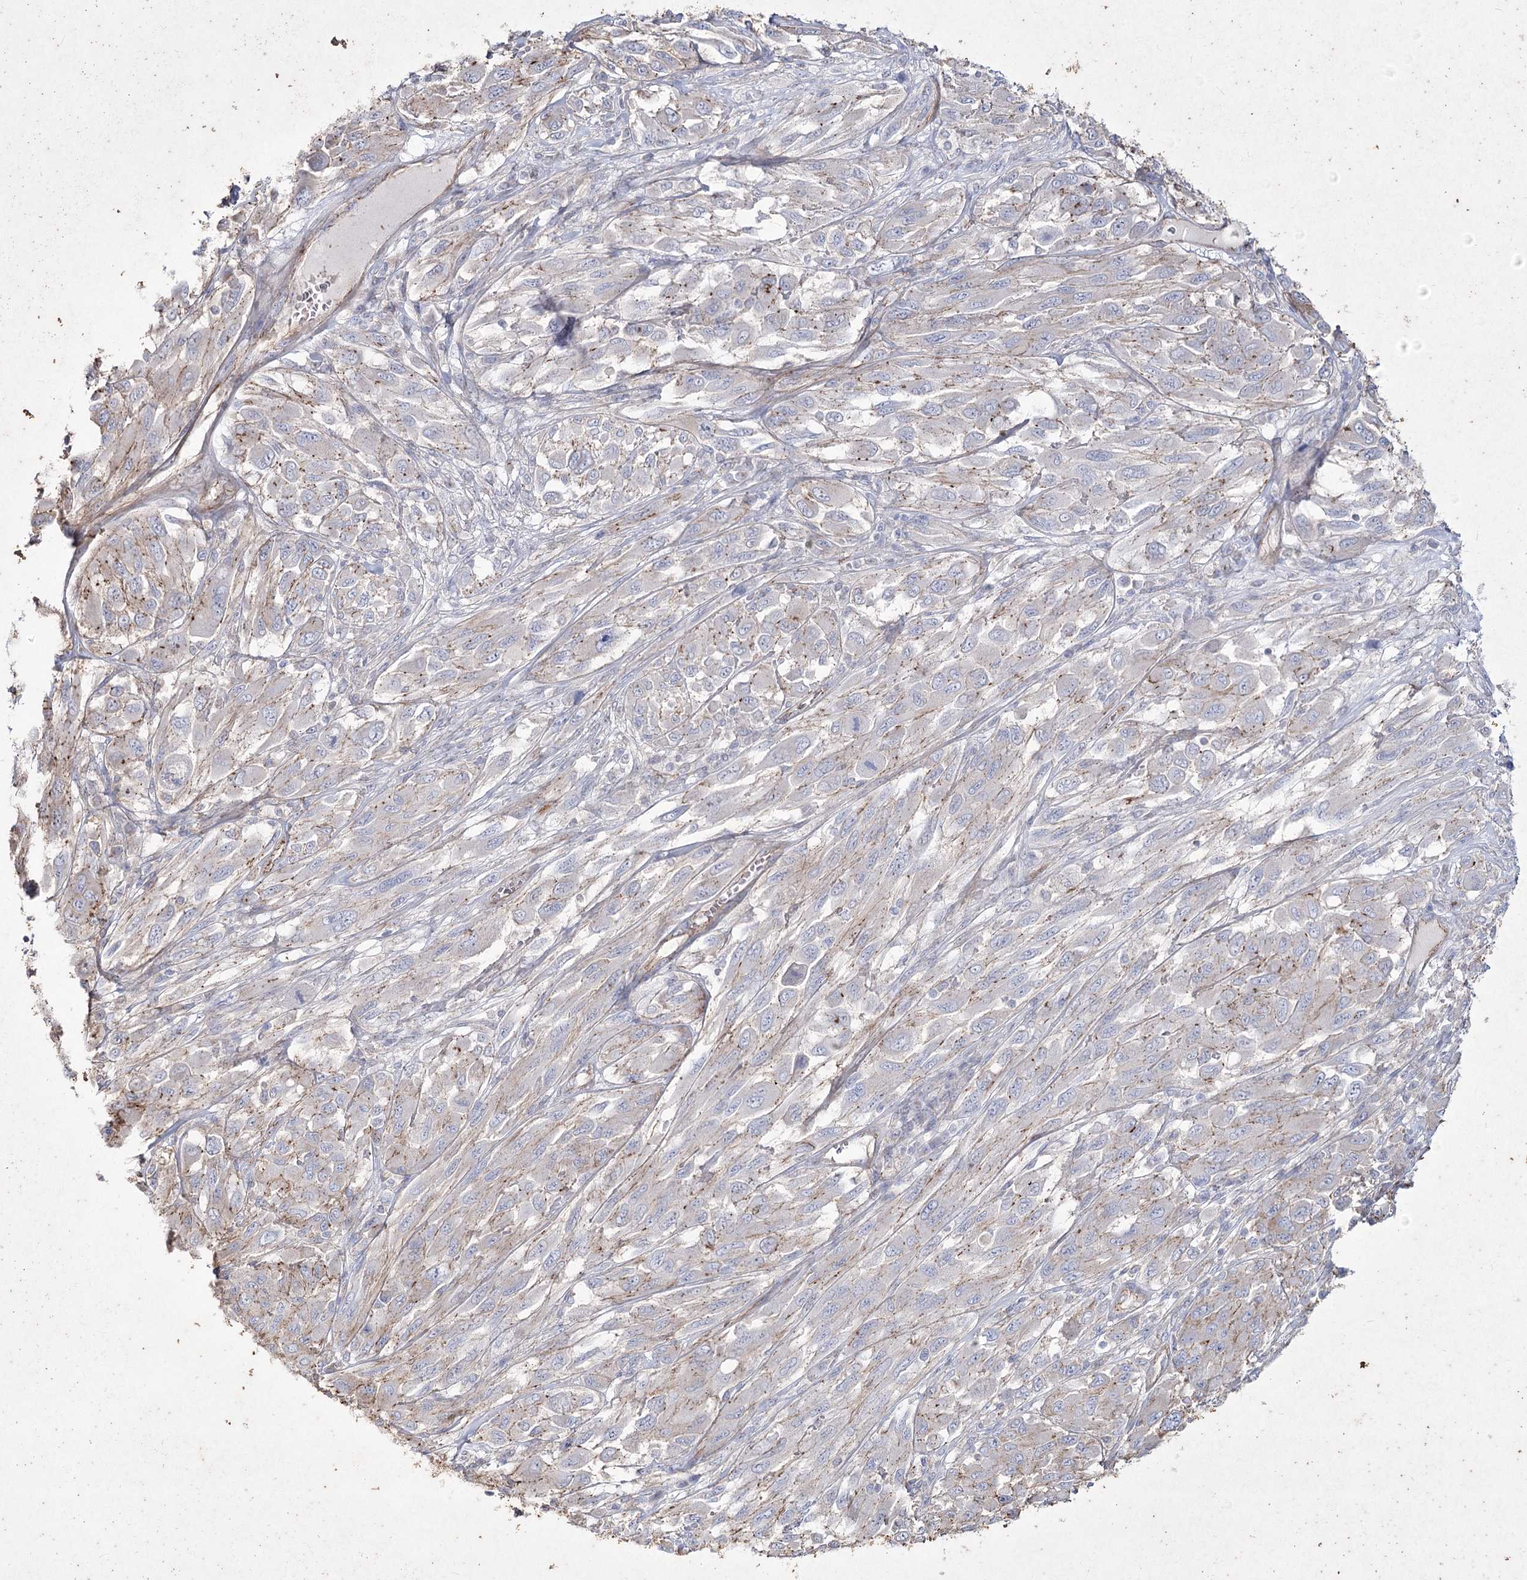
{"staining": {"intensity": "negative", "quantity": "none", "location": "none"}, "tissue": "melanoma", "cell_type": "Tumor cells", "image_type": "cancer", "snomed": [{"axis": "morphology", "description": "Malignant melanoma, NOS"}, {"axis": "topography", "description": "Skin"}], "caption": "This is an IHC image of human malignant melanoma. There is no expression in tumor cells.", "gene": "LDLRAD3", "patient": {"sex": "female", "age": 91}}